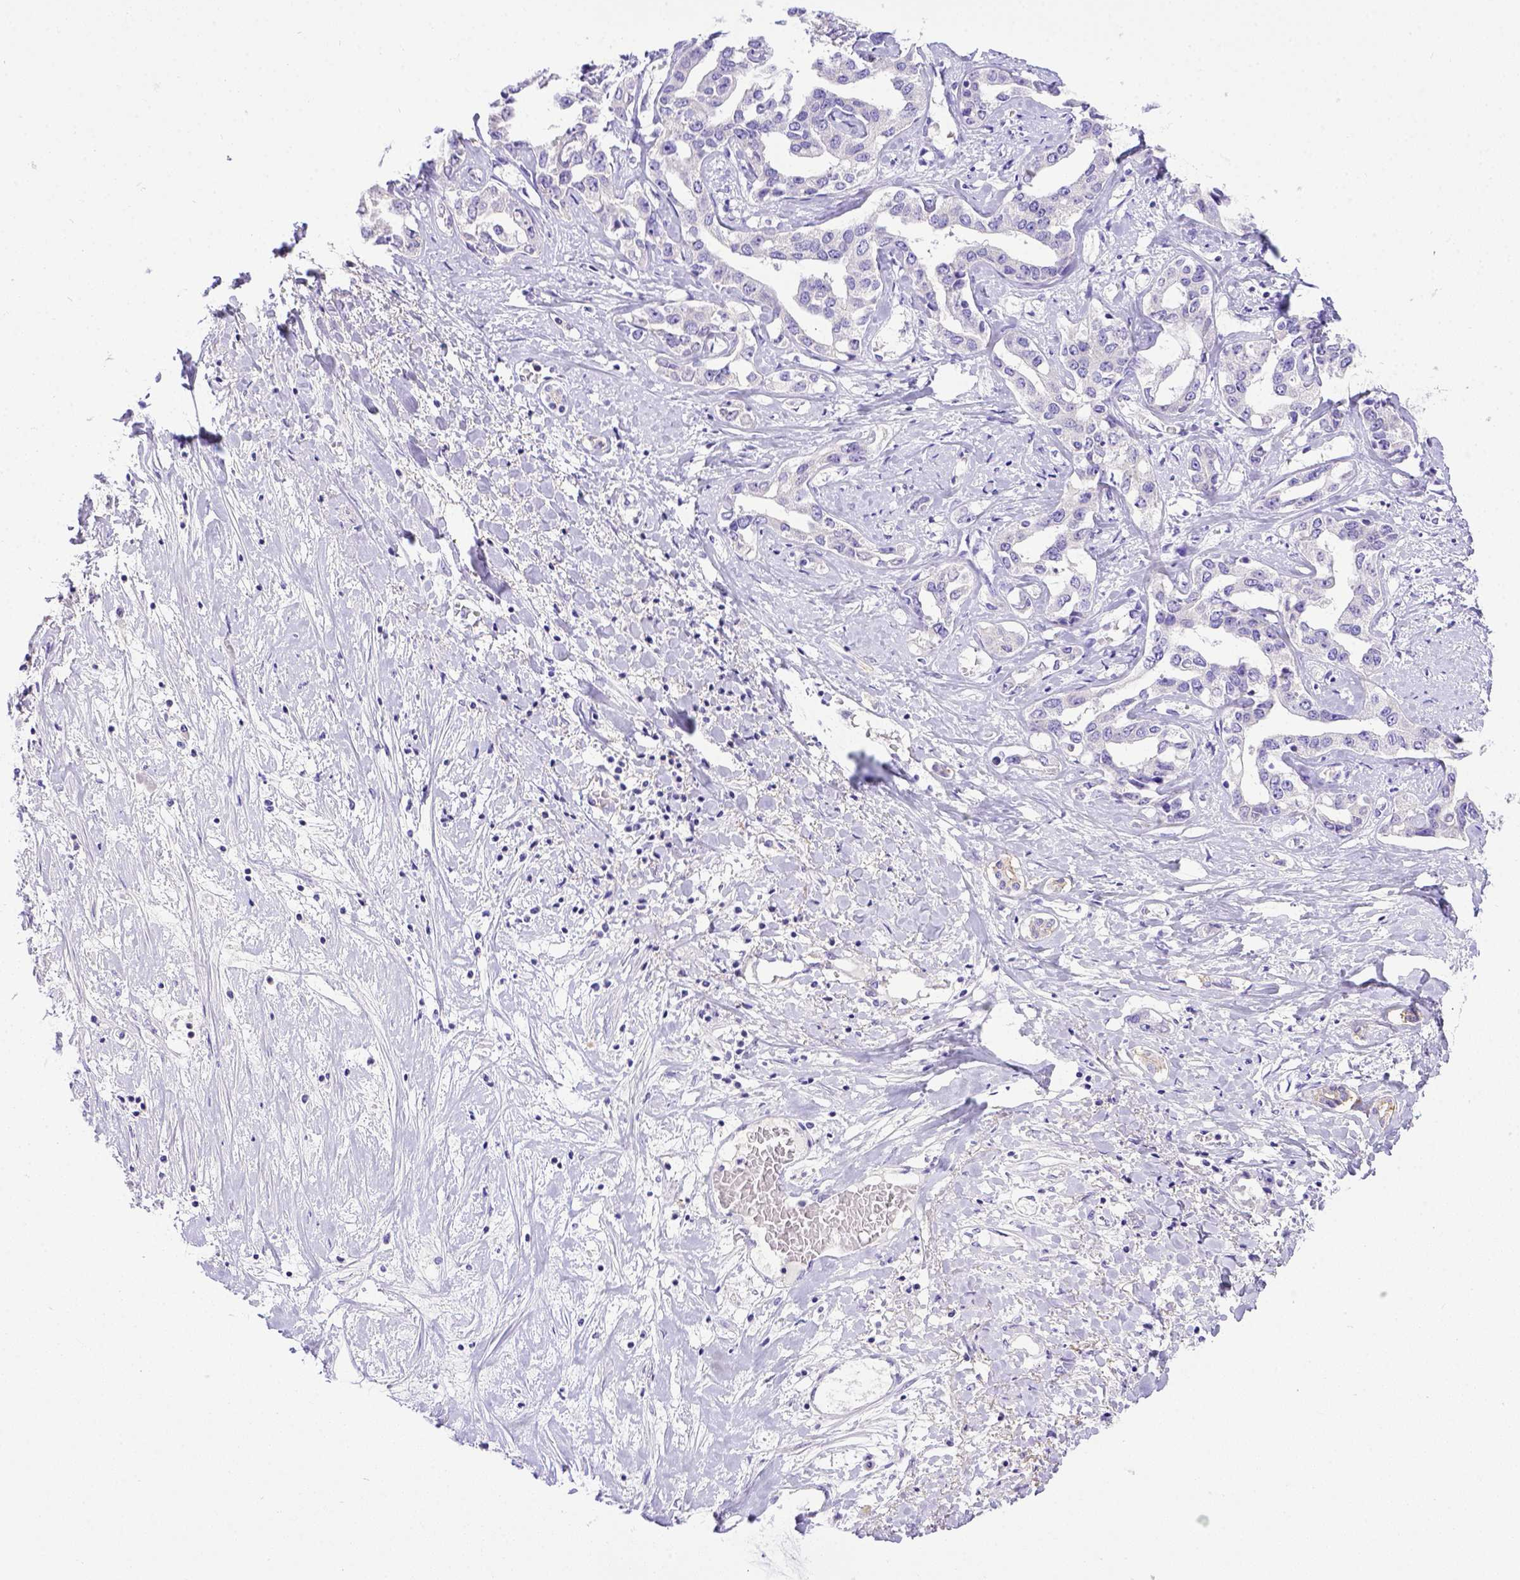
{"staining": {"intensity": "negative", "quantity": "none", "location": "none"}, "tissue": "liver cancer", "cell_type": "Tumor cells", "image_type": "cancer", "snomed": [{"axis": "morphology", "description": "Cholangiocarcinoma"}, {"axis": "topography", "description": "Liver"}], "caption": "Immunohistochemical staining of liver cancer demonstrates no significant staining in tumor cells. (Brightfield microscopy of DAB (3,3'-diaminobenzidine) immunohistochemistry (IHC) at high magnification).", "gene": "BTN1A1", "patient": {"sex": "male", "age": 59}}